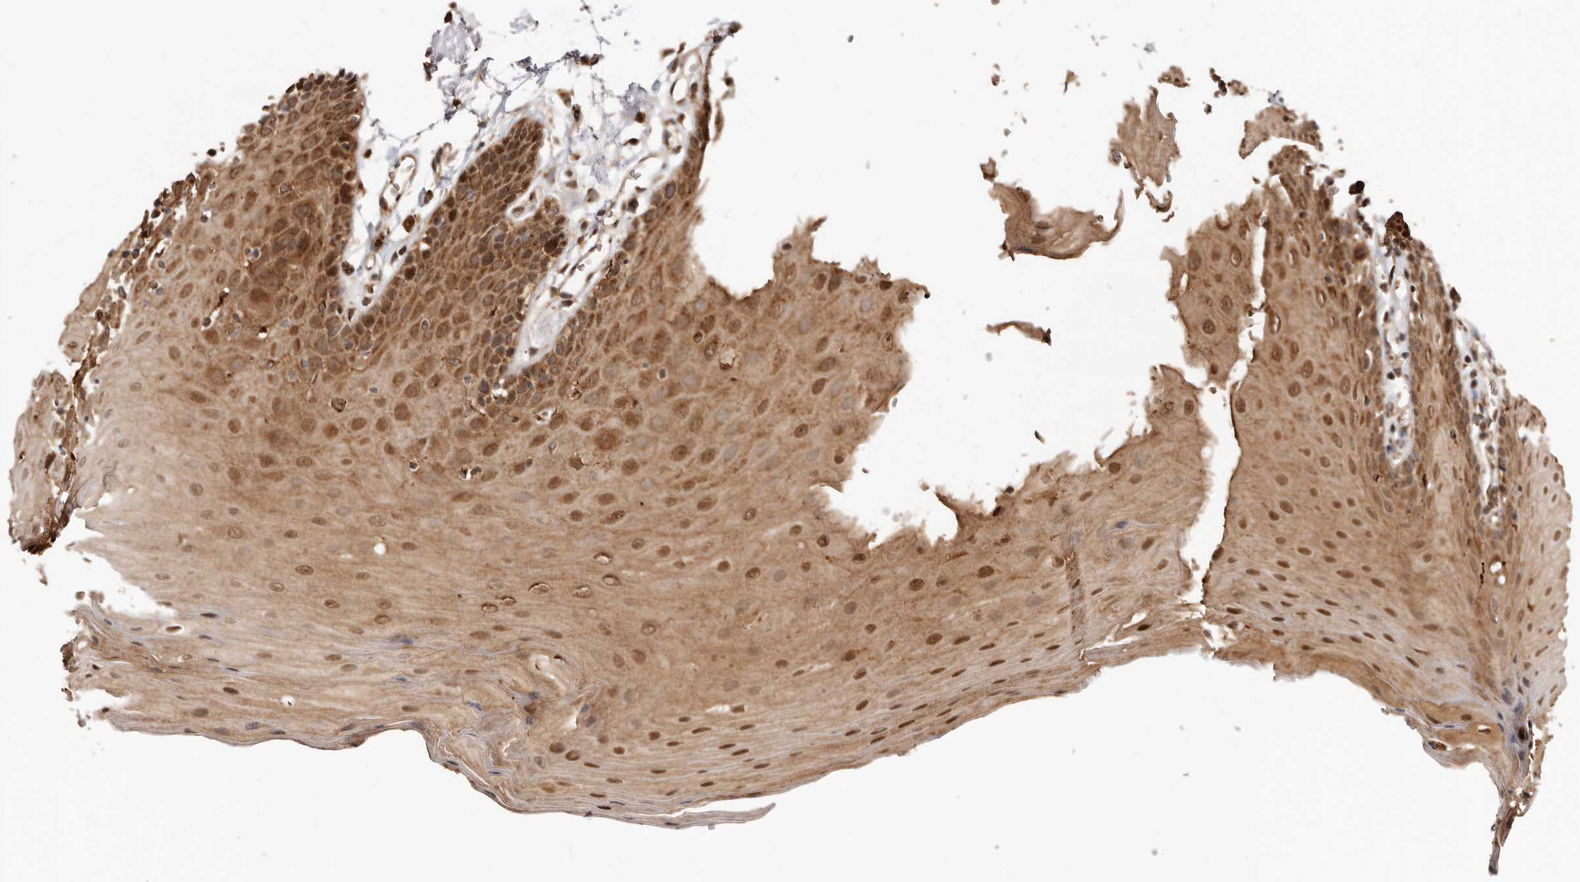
{"staining": {"intensity": "strong", "quantity": "25%-75%", "location": "cytoplasmic/membranous,nuclear"}, "tissue": "oral mucosa", "cell_type": "Squamous epithelial cells", "image_type": "normal", "snomed": [{"axis": "morphology", "description": "Normal tissue, NOS"}, {"axis": "morphology", "description": "Squamous cell carcinoma, NOS"}, {"axis": "topography", "description": "Skeletal muscle"}, {"axis": "topography", "description": "Oral tissue"}, {"axis": "topography", "description": "Salivary gland"}, {"axis": "topography", "description": "Head-Neck"}], "caption": "Immunohistochemistry staining of normal oral mucosa, which exhibits high levels of strong cytoplasmic/membranous,nuclear expression in approximately 25%-75% of squamous epithelial cells indicating strong cytoplasmic/membranous,nuclear protein expression. The staining was performed using DAB (brown) for protein detection and nuclei were counterstained in hematoxylin (blue).", "gene": "GPR27", "patient": {"sex": "male", "age": 54}}